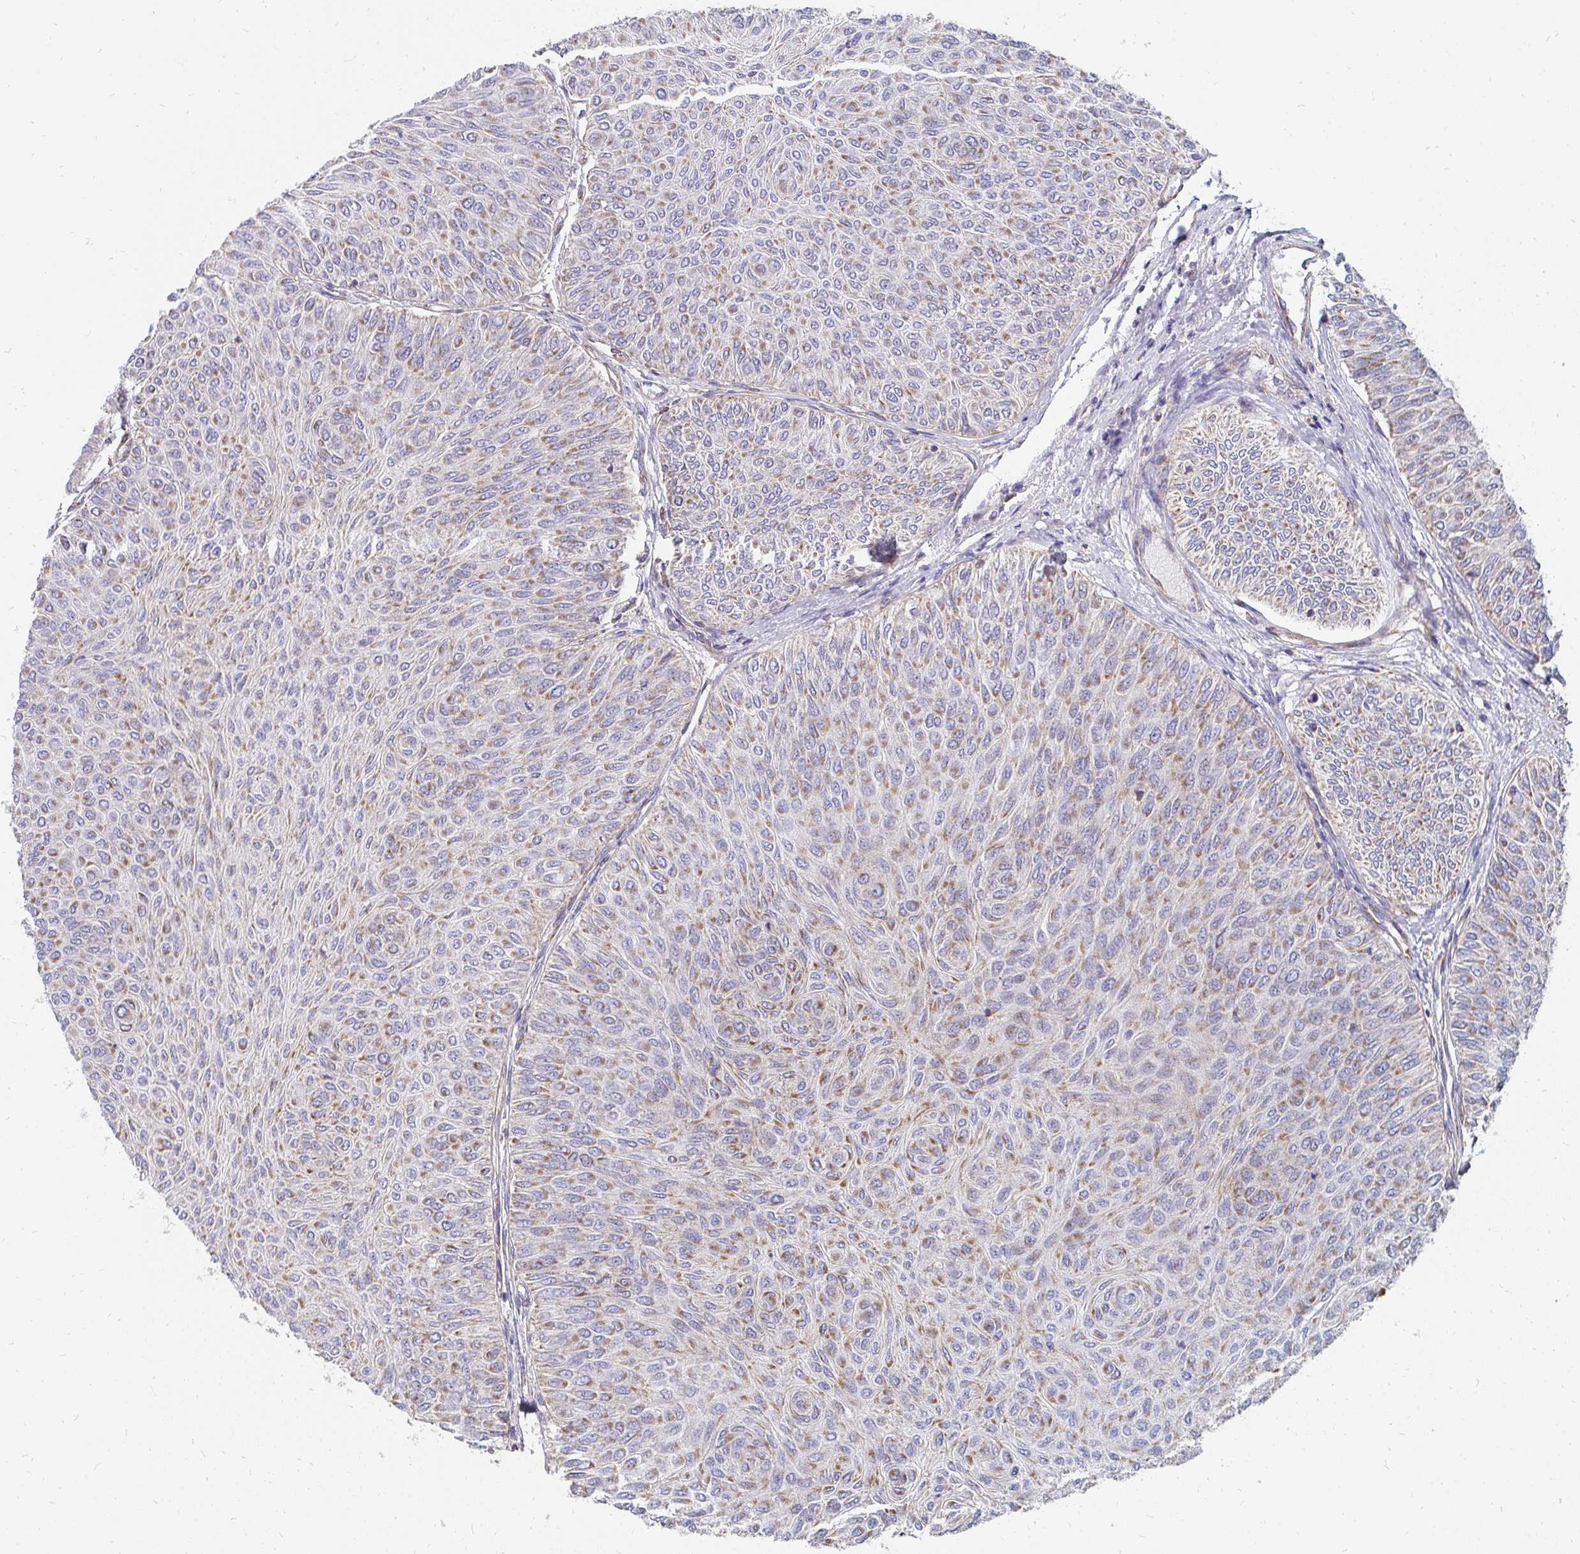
{"staining": {"intensity": "weak", "quantity": ">75%", "location": "cytoplasmic/membranous"}, "tissue": "urothelial cancer", "cell_type": "Tumor cells", "image_type": "cancer", "snomed": [{"axis": "morphology", "description": "Urothelial carcinoma, Low grade"}, {"axis": "topography", "description": "Urinary bladder"}], "caption": "Urothelial cancer stained for a protein shows weak cytoplasmic/membranous positivity in tumor cells. Using DAB (brown) and hematoxylin (blue) stains, captured at high magnification using brightfield microscopy.", "gene": "PC", "patient": {"sex": "male", "age": 78}}